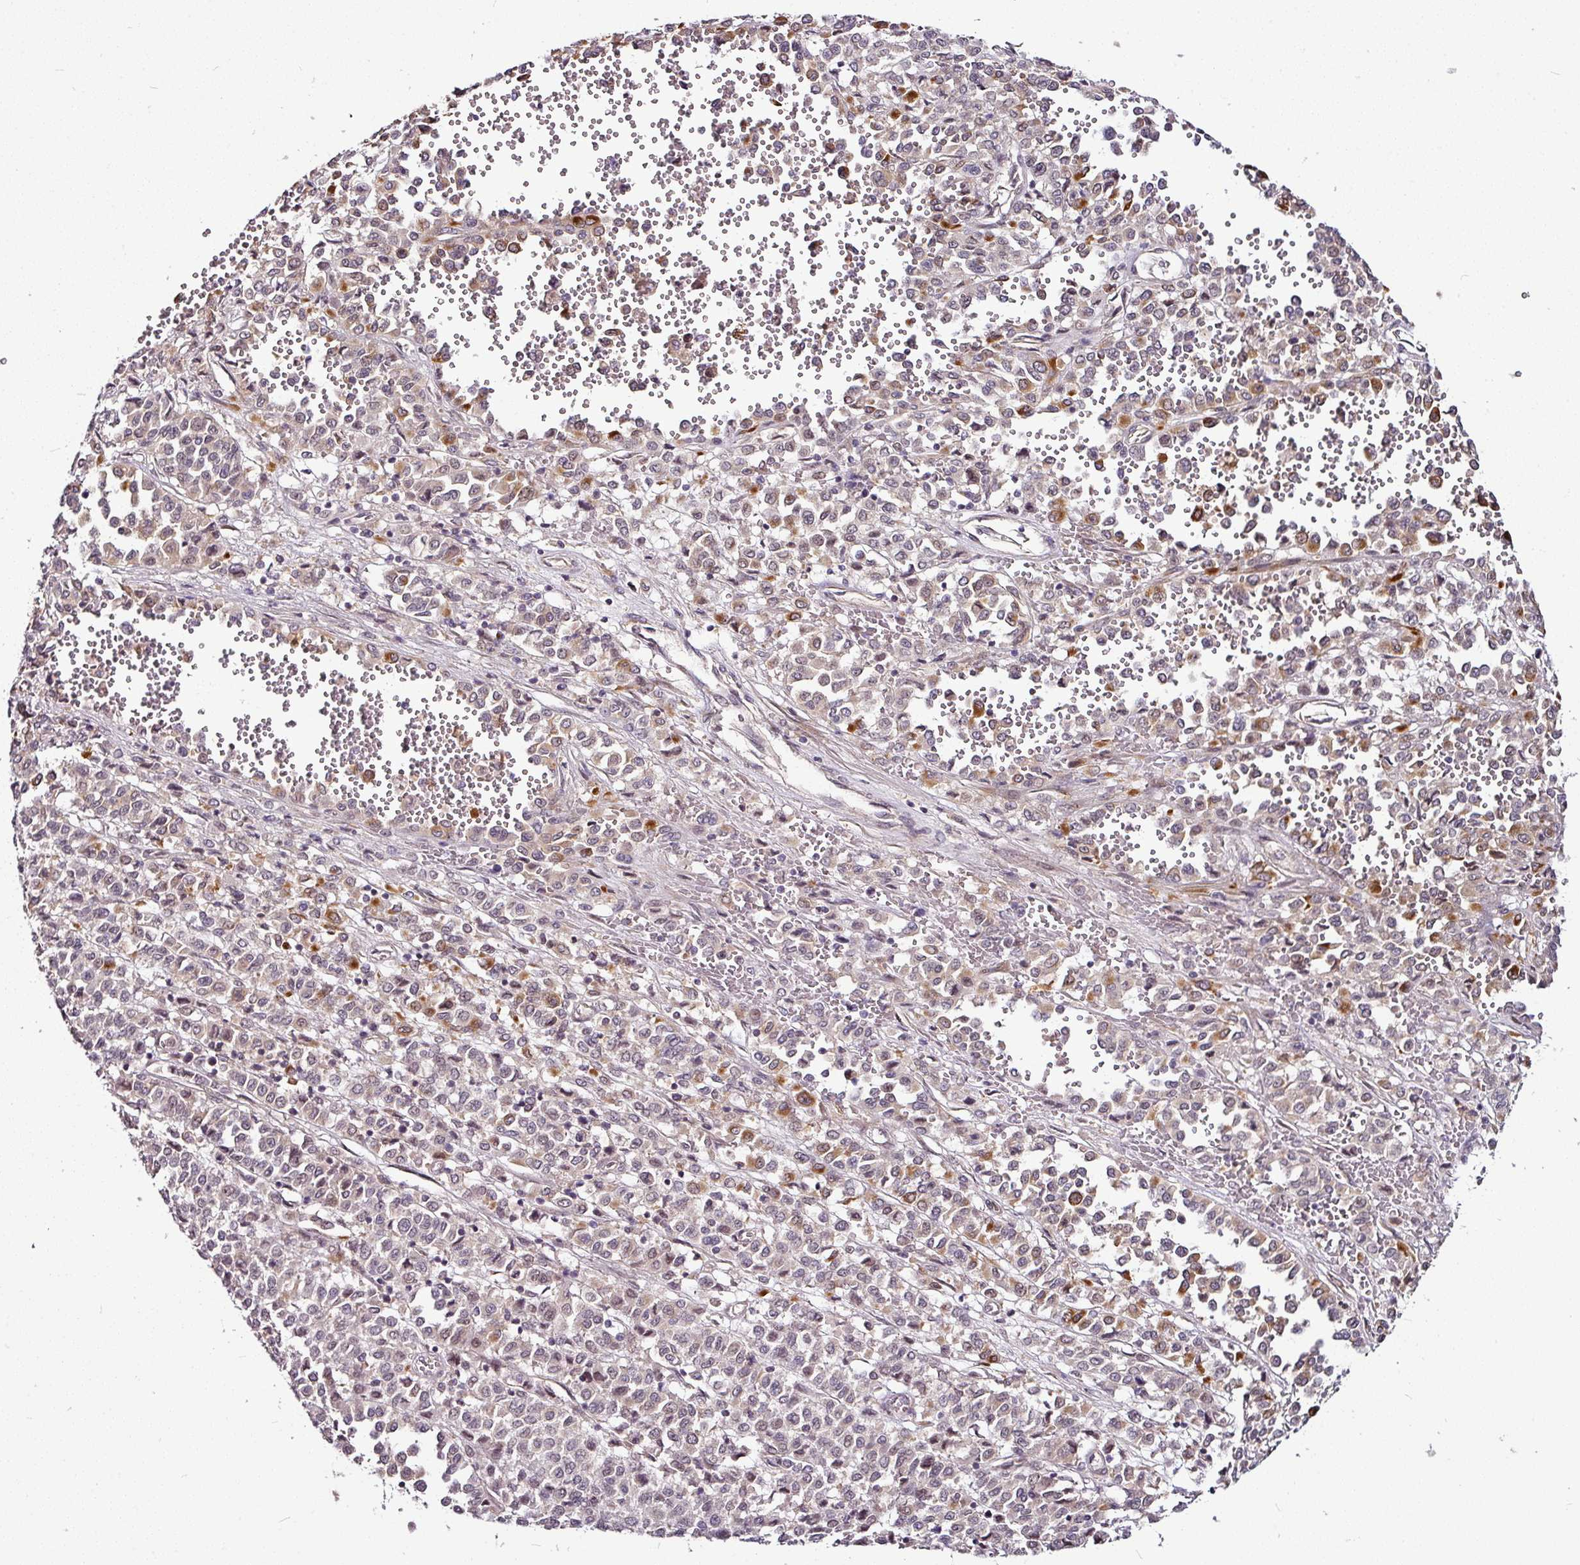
{"staining": {"intensity": "moderate", "quantity": "<25%", "location": "cytoplasmic/membranous"}, "tissue": "melanoma", "cell_type": "Tumor cells", "image_type": "cancer", "snomed": [{"axis": "morphology", "description": "Malignant melanoma, Metastatic site"}, {"axis": "topography", "description": "Pancreas"}], "caption": "DAB immunohistochemical staining of melanoma displays moderate cytoplasmic/membranous protein staining in approximately <25% of tumor cells.", "gene": "DCAF13", "patient": {"sex": "female", "age": 30}}